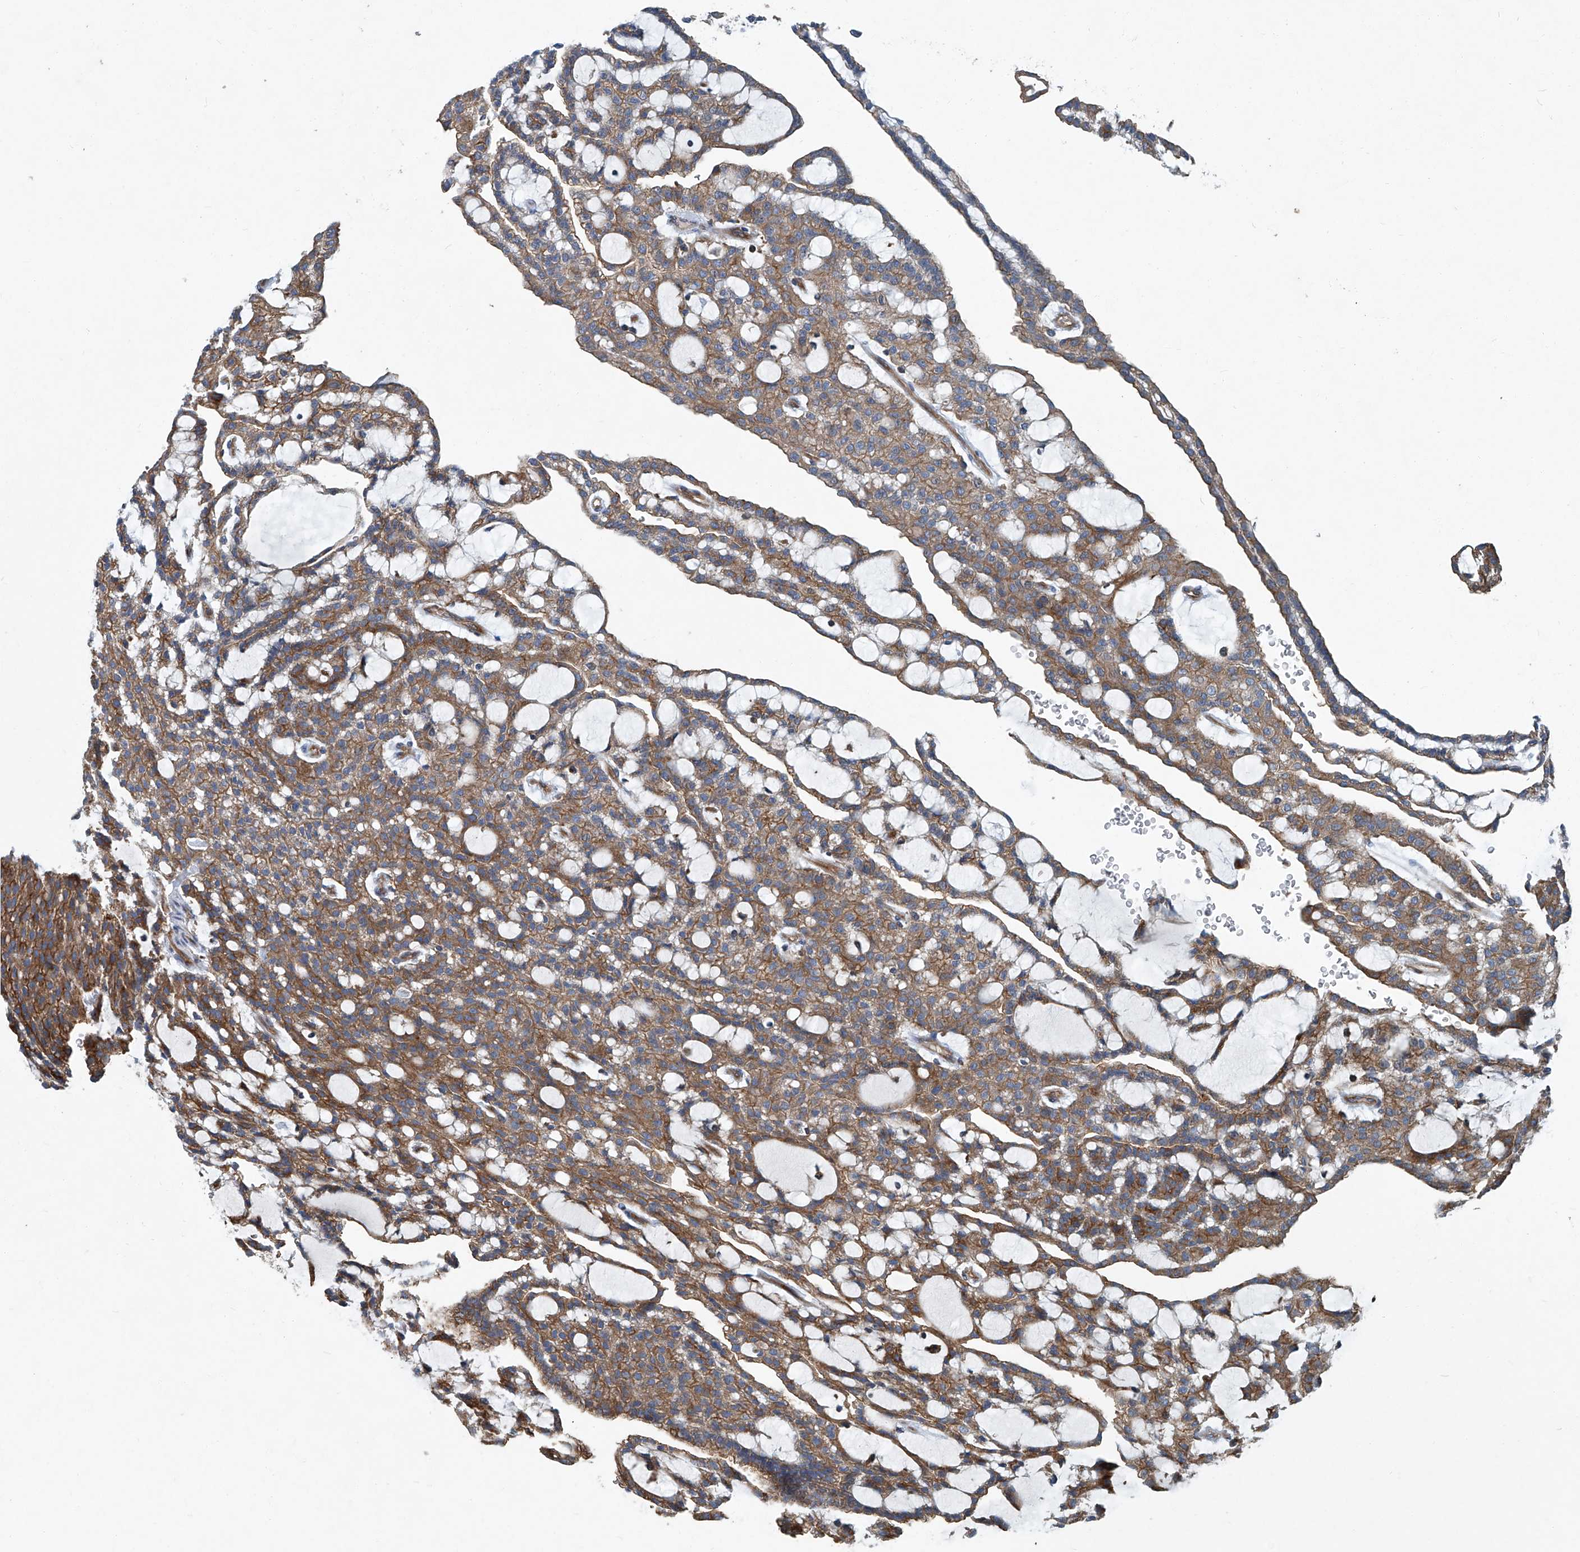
{"staining": {"intensity": "moderate", "quantity": ">75%", "location": "cytoplasmic/membranous"}, "tissue": "renal cancer", "cell_type": "Tumor cells", "image_type": "cancer", "snomed": [{"axis": "morphology", "description": "Adenocarcinoma, NOS"}, {"axis": "topography", "description": "Kidney"}], "caption": "This image exhibits immunohistochemistry (IHC) staining of adenocarcinoma (renal), with medium moderate cytoplasmic/membranous positivity in approximately >75% of tumor cells.", "gene": "PIGH", "patient": {"sex": "male", "age": 63}}